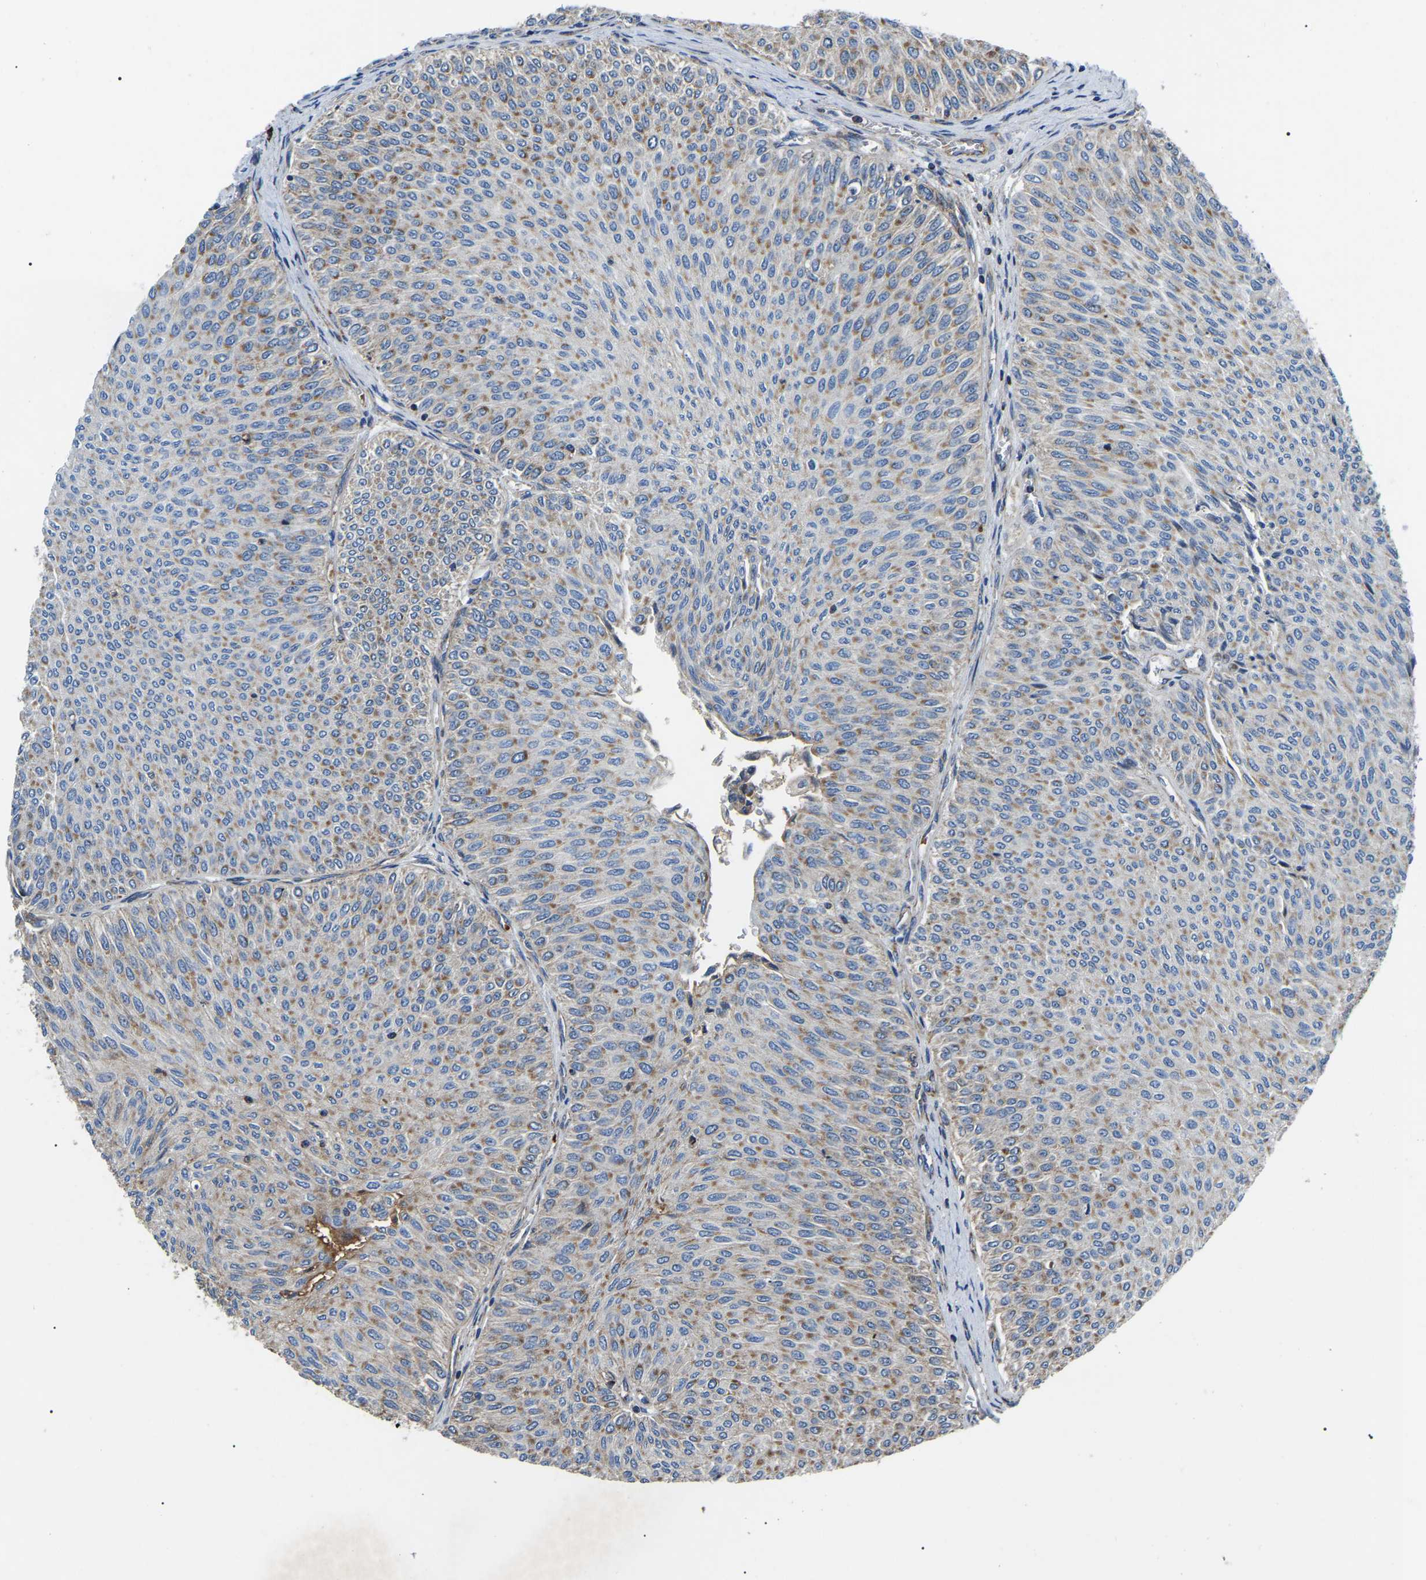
{"staining": {"intensity": "moderate", "quantity": ">75%", "location": "cytoplasmic/membranous"}, "tissue": "urothelial cancer", "cell_type": "Tumor cells", "image_type": "cancer", "snomed": [{"axis": "morphology", "description": "Urothelial carcinoma, Low grade"}, {"axis": "topography", "description": "Urinary bladder"}], "caption": "Urothelial cancer tissue demonstrates moderate cytoplasmic/membranous positivity in about >75% of tumor cells, visualized by immunohistochemistry.", "gene": "PPM1E", "patient": {"sex": "male", "age": 78}}